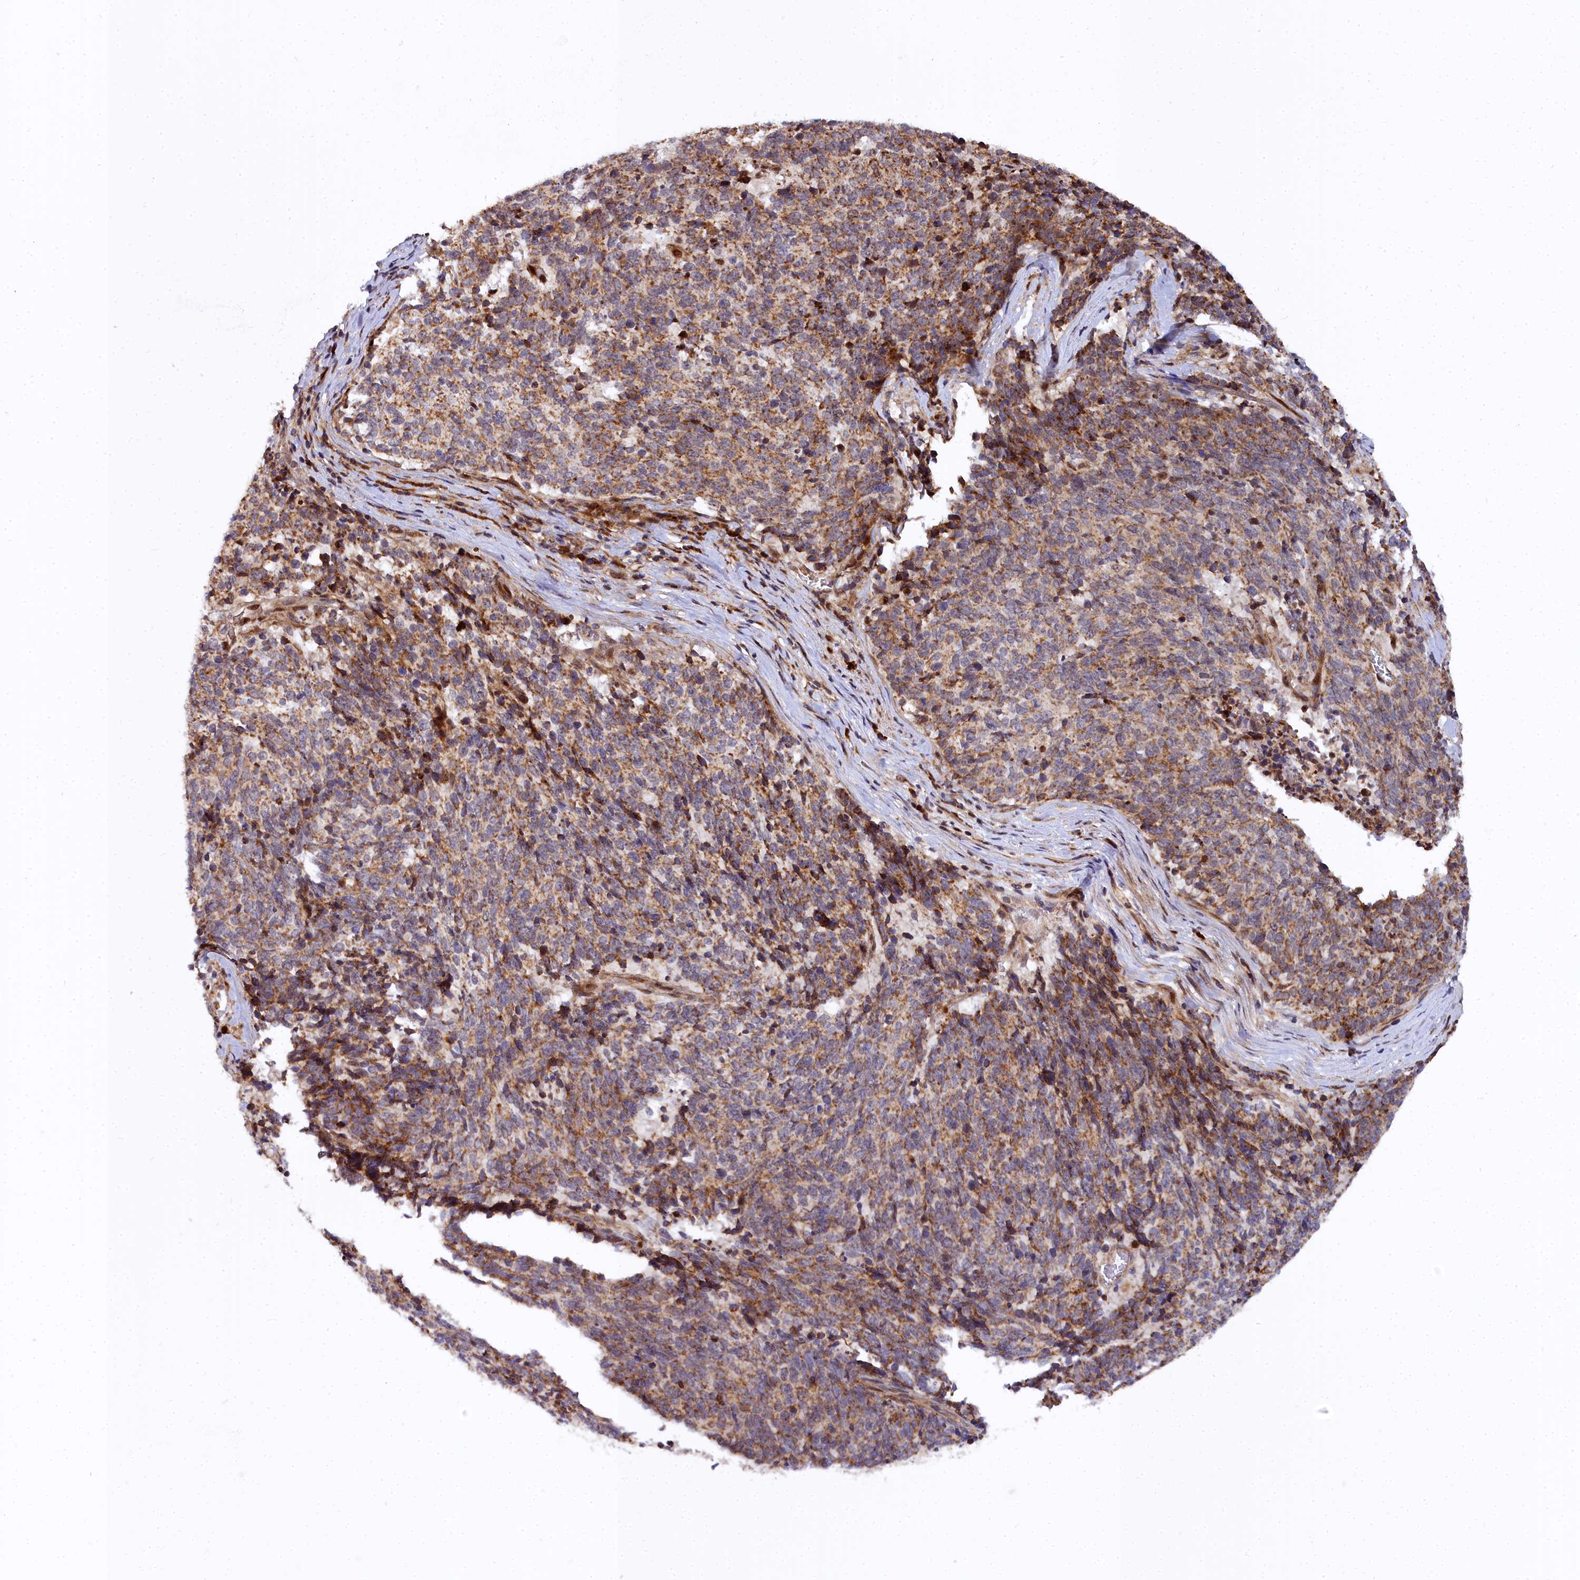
{"staining": {"intensity": "strong", "quantity": ">75%", "location": "cytoplasmic/membranous"}, "tissue": "cervical cancer", "cell_type": "Tumor cells", "image_type": "cancer", "snomed": [{"axis": "morphology", "description": "Squamous cell carcinoma, NOS"}, {"axis": "topography", "description": "Cervix"}], "caption": "This photomicrograph exhibits IHC staining of human cervical cancer, with high strong cytoplasmic/membranous expression in about >75% of tumor cells.", "gene": "MRPS11", "patient": {"sex": "female", "age": 29}}